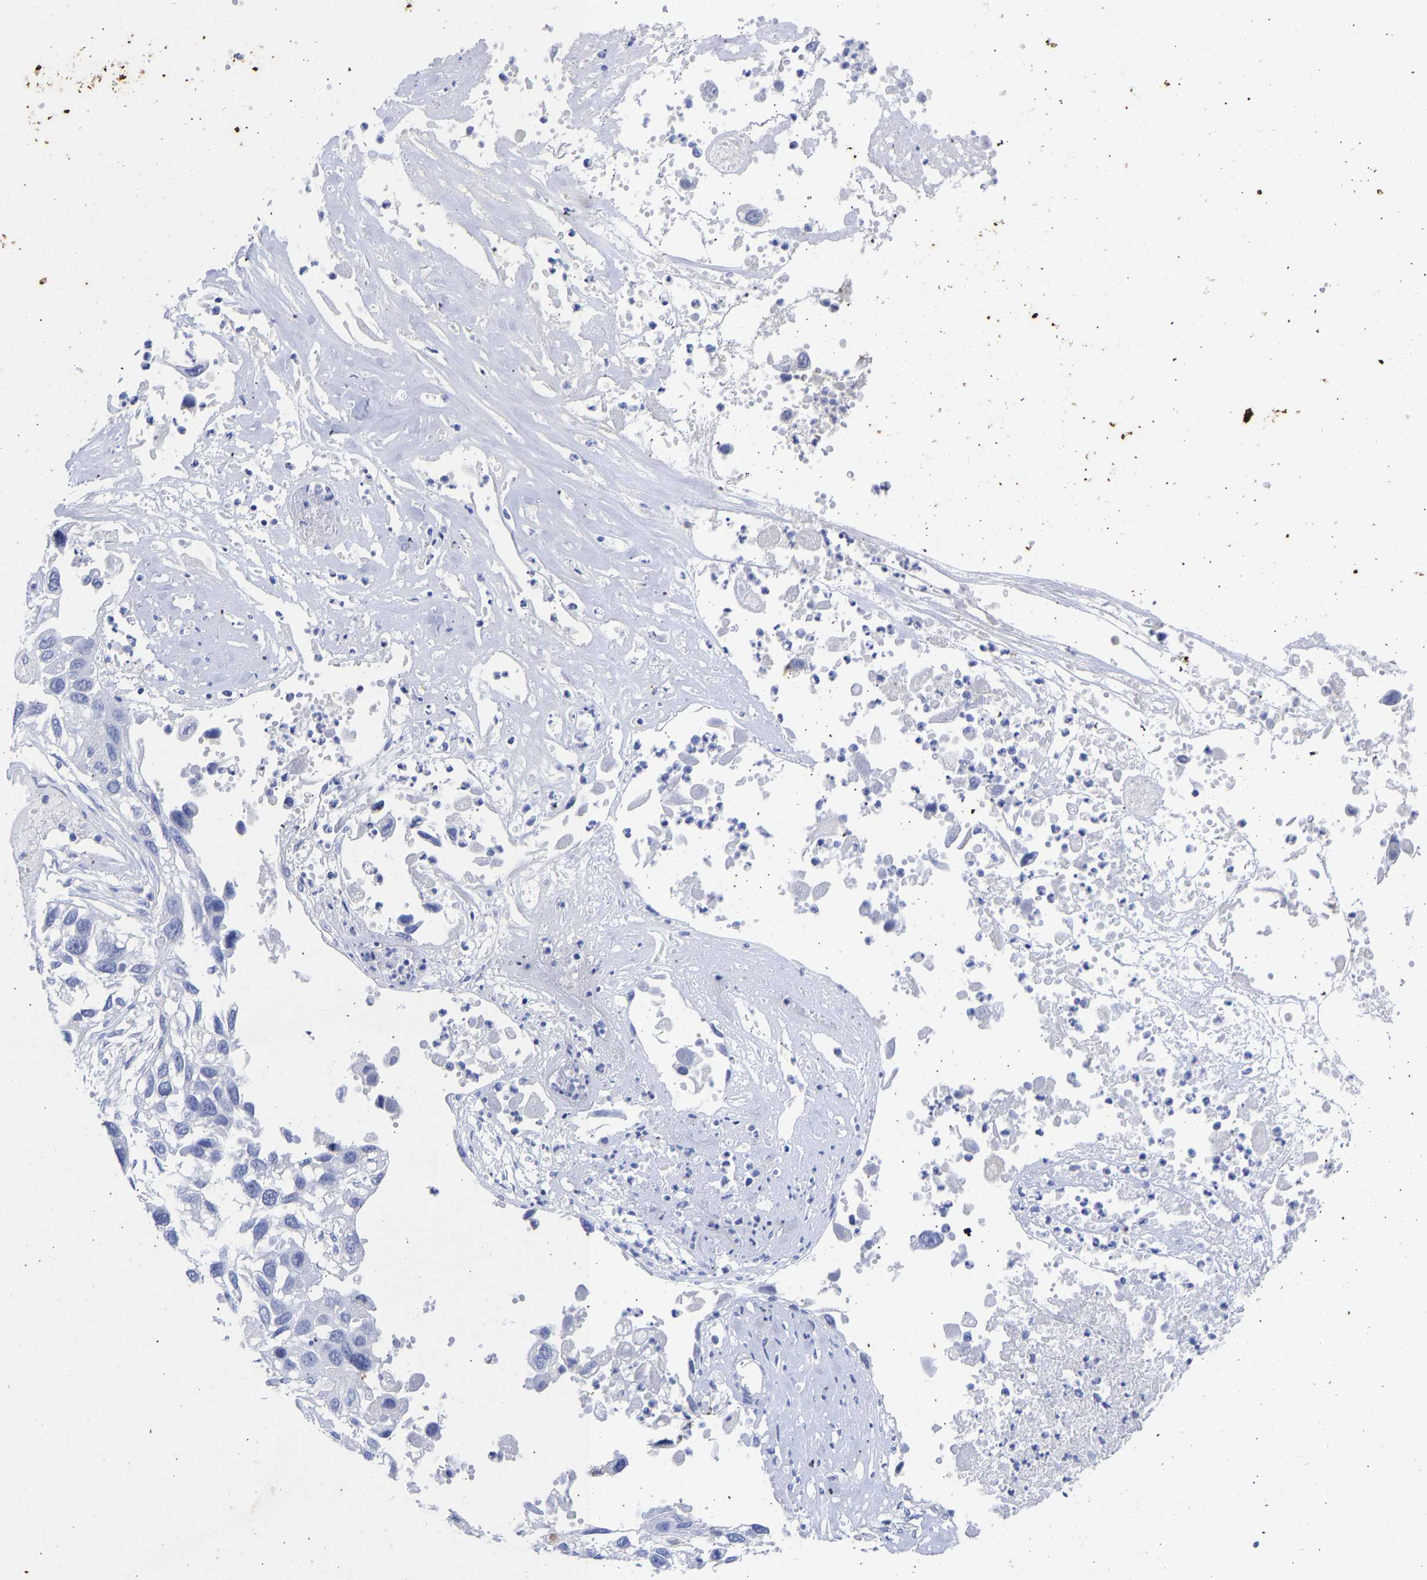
{"staining": {"intensity": "negative", "quantity": "none", "location": "none"}, "tissue": "lung cancer", "cell_type": "Tumor cells", "image_type": "cancer", "snomed": [{"axis": "morphology", "description": "Squamous cell carcinoma, NOS"}, {"axis": "topography", "description": "Lung"}], "caption": "Human lung cancer stained for a protein using IHC reveals no positivity in tumor cells.", "gene": "KRT1", "patient": {"sex": "male", "age": 71}}